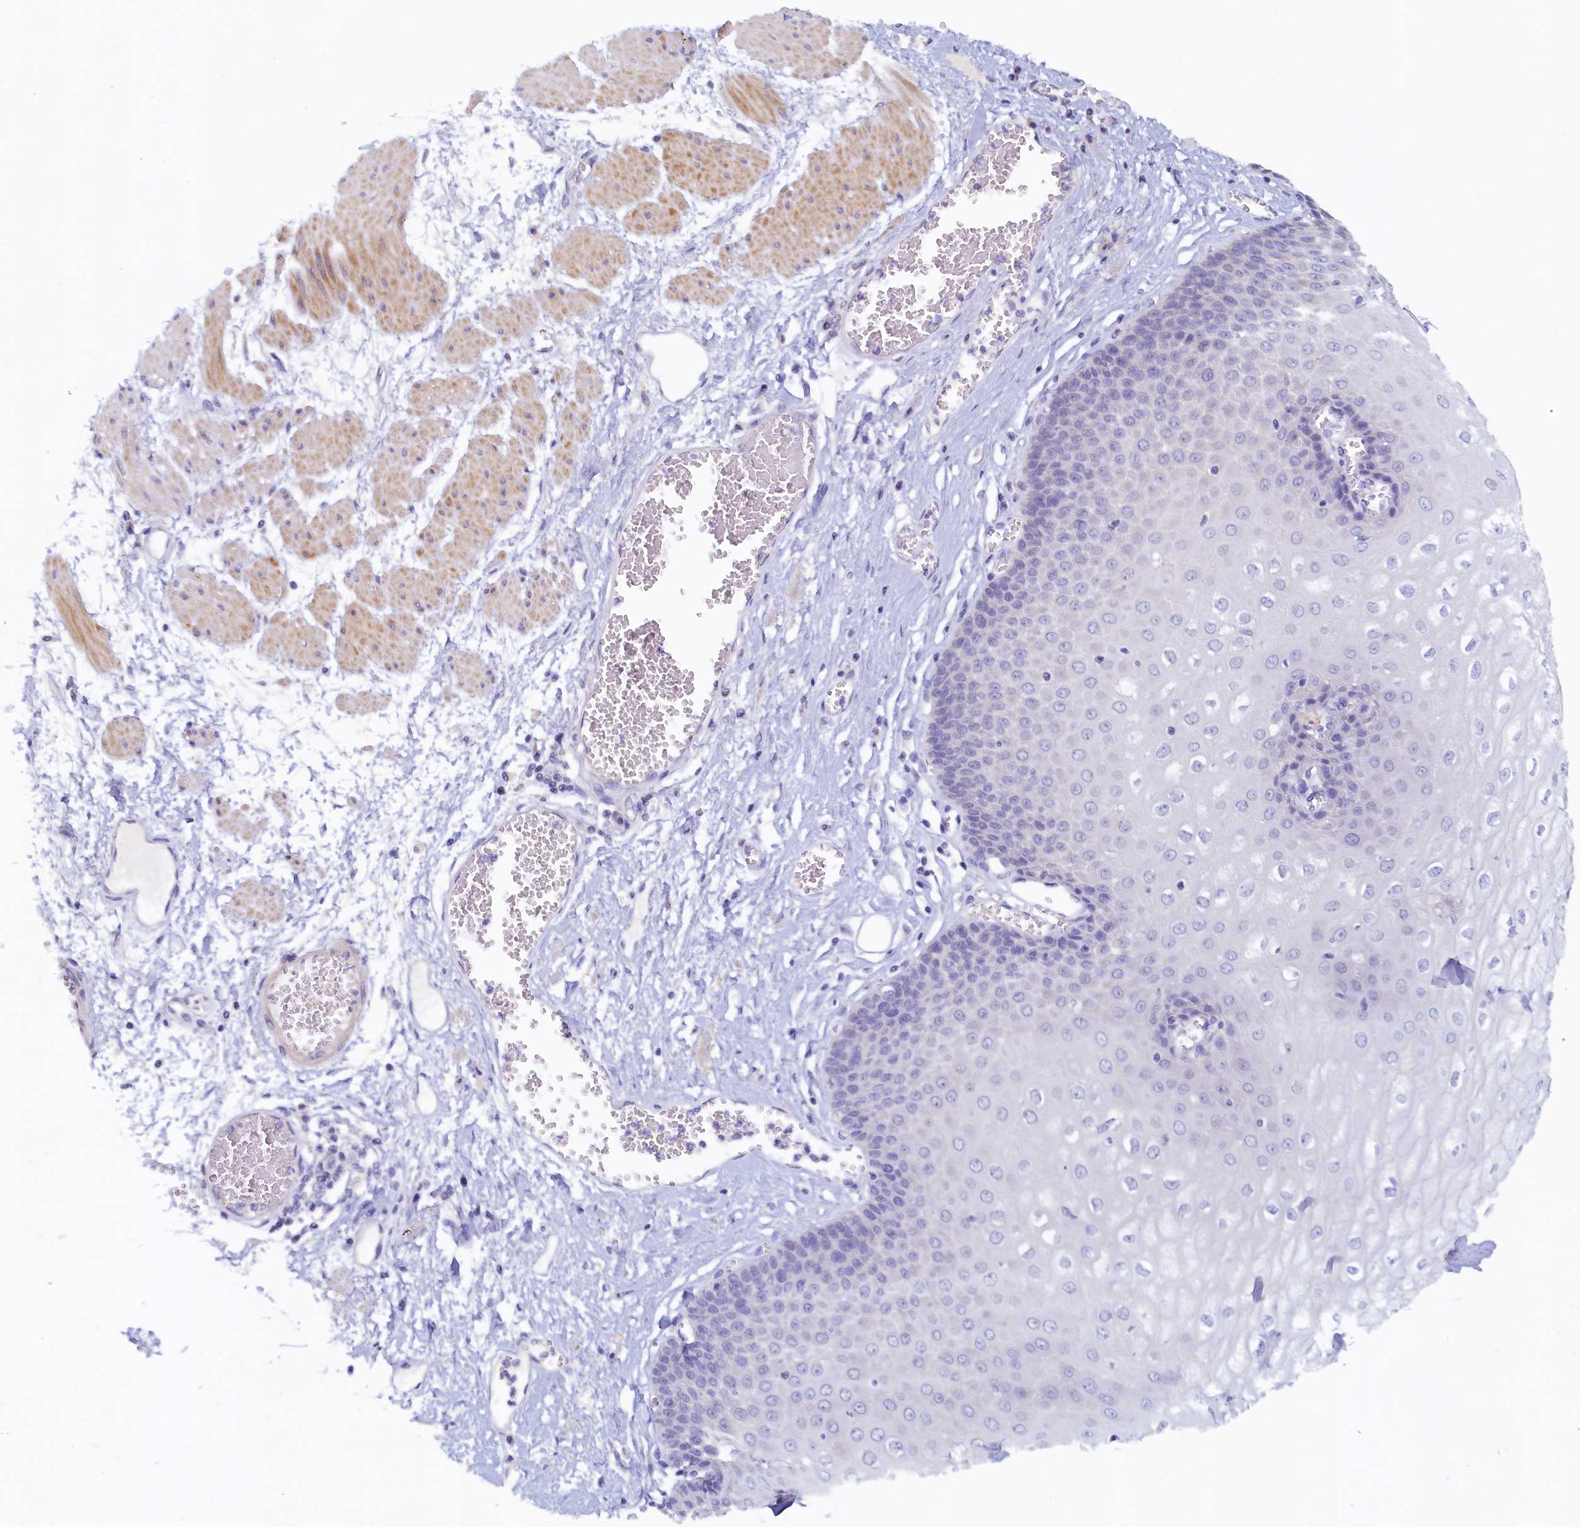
{"staining": {"intensity": "negative", "quantity": "none", "location": "none"}, "tissue": "esophagus", "cell_type": "Squamous epithelial cells", "image_type": "normal", "snomed": [{"axis": "morphology", "description": "Normal tissue, NOS"}, {"axis": "topography", "description": "Esophagus"}], "caption": "Immunohistochemical staining of unremarkable esophagus exhibits no significant expression in squamous epithelial cells.", "gene": "DTD1", "patient": {"sex": "male", "age": 60}}